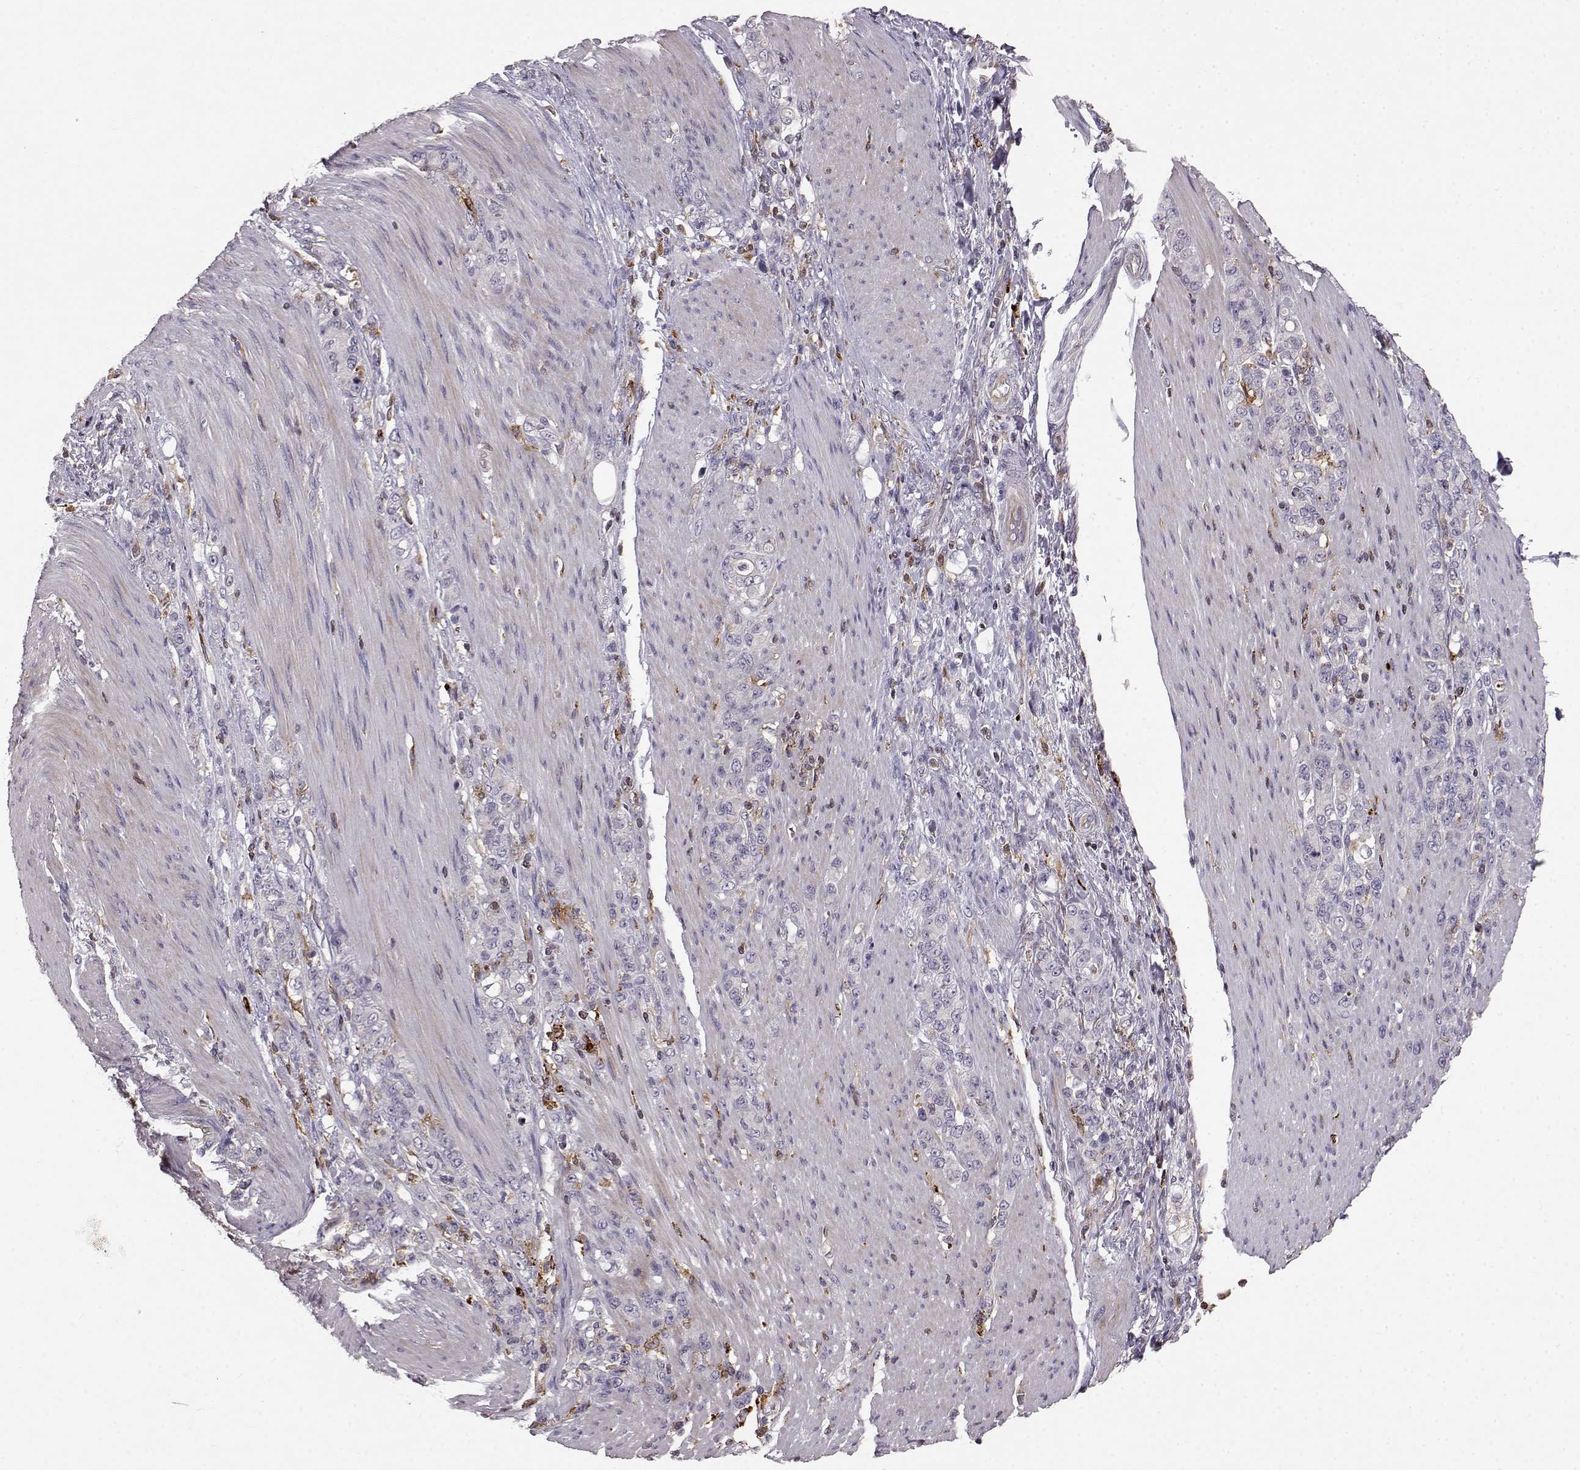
{"staining": {"intensity": "negative", "quantity": "none", "location": "none"}, "tissue": "stomach cancer", "cell_type": "Tumor cells", "image_type": "cancer", "snomed": [{"axis": "morphology", "description": "Adenocarcinoma, NOS"}, {"axis": "topography", "description": "Stomach"}], "caption": "This is an IHC photomicrograph of human adenocarcinoma (stomach). There is no expression in tumor cells.", "gene": "CCNF", "patient": {"sex": "female", "age": 79}}